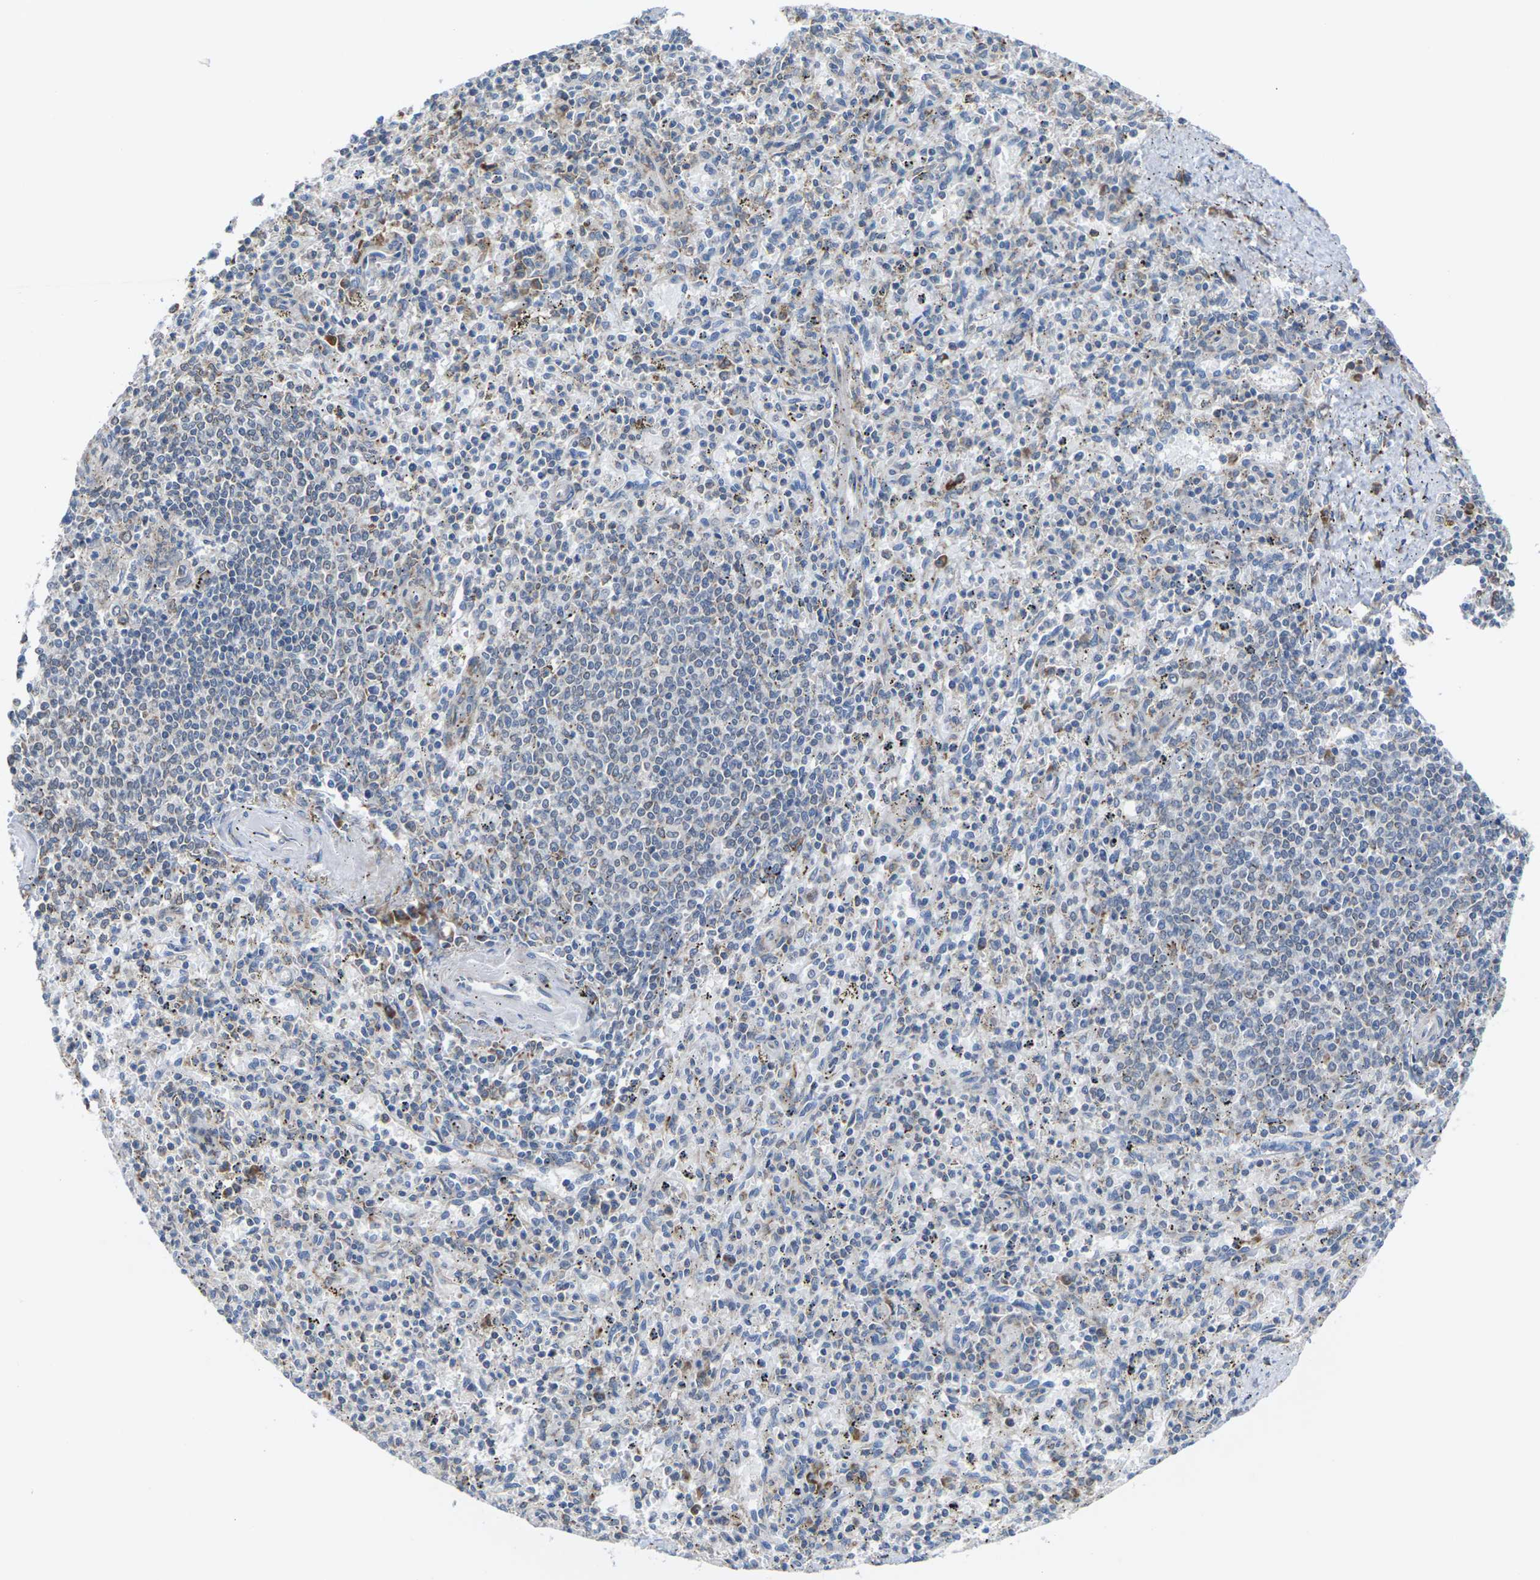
{"staining": {"intensity": "negative", "quantity": "none", "location": "none"}, "tissue": "spleen", "cell_type": "Cells in red pulp", "image_type": "normal", "snomed": [{"axis": "morphology", "description": "Normal tissue, NOS"}, {"axis": "topography", "description": "Spleen"}], "caption": "High power microscopy image of an immunohistochemistry photomicrograph of normal spleen, revealing no significant expression in cells in red pulp.", "gene": "PDZK1IP1", "patient": {"sex": "male", "age": 72}}